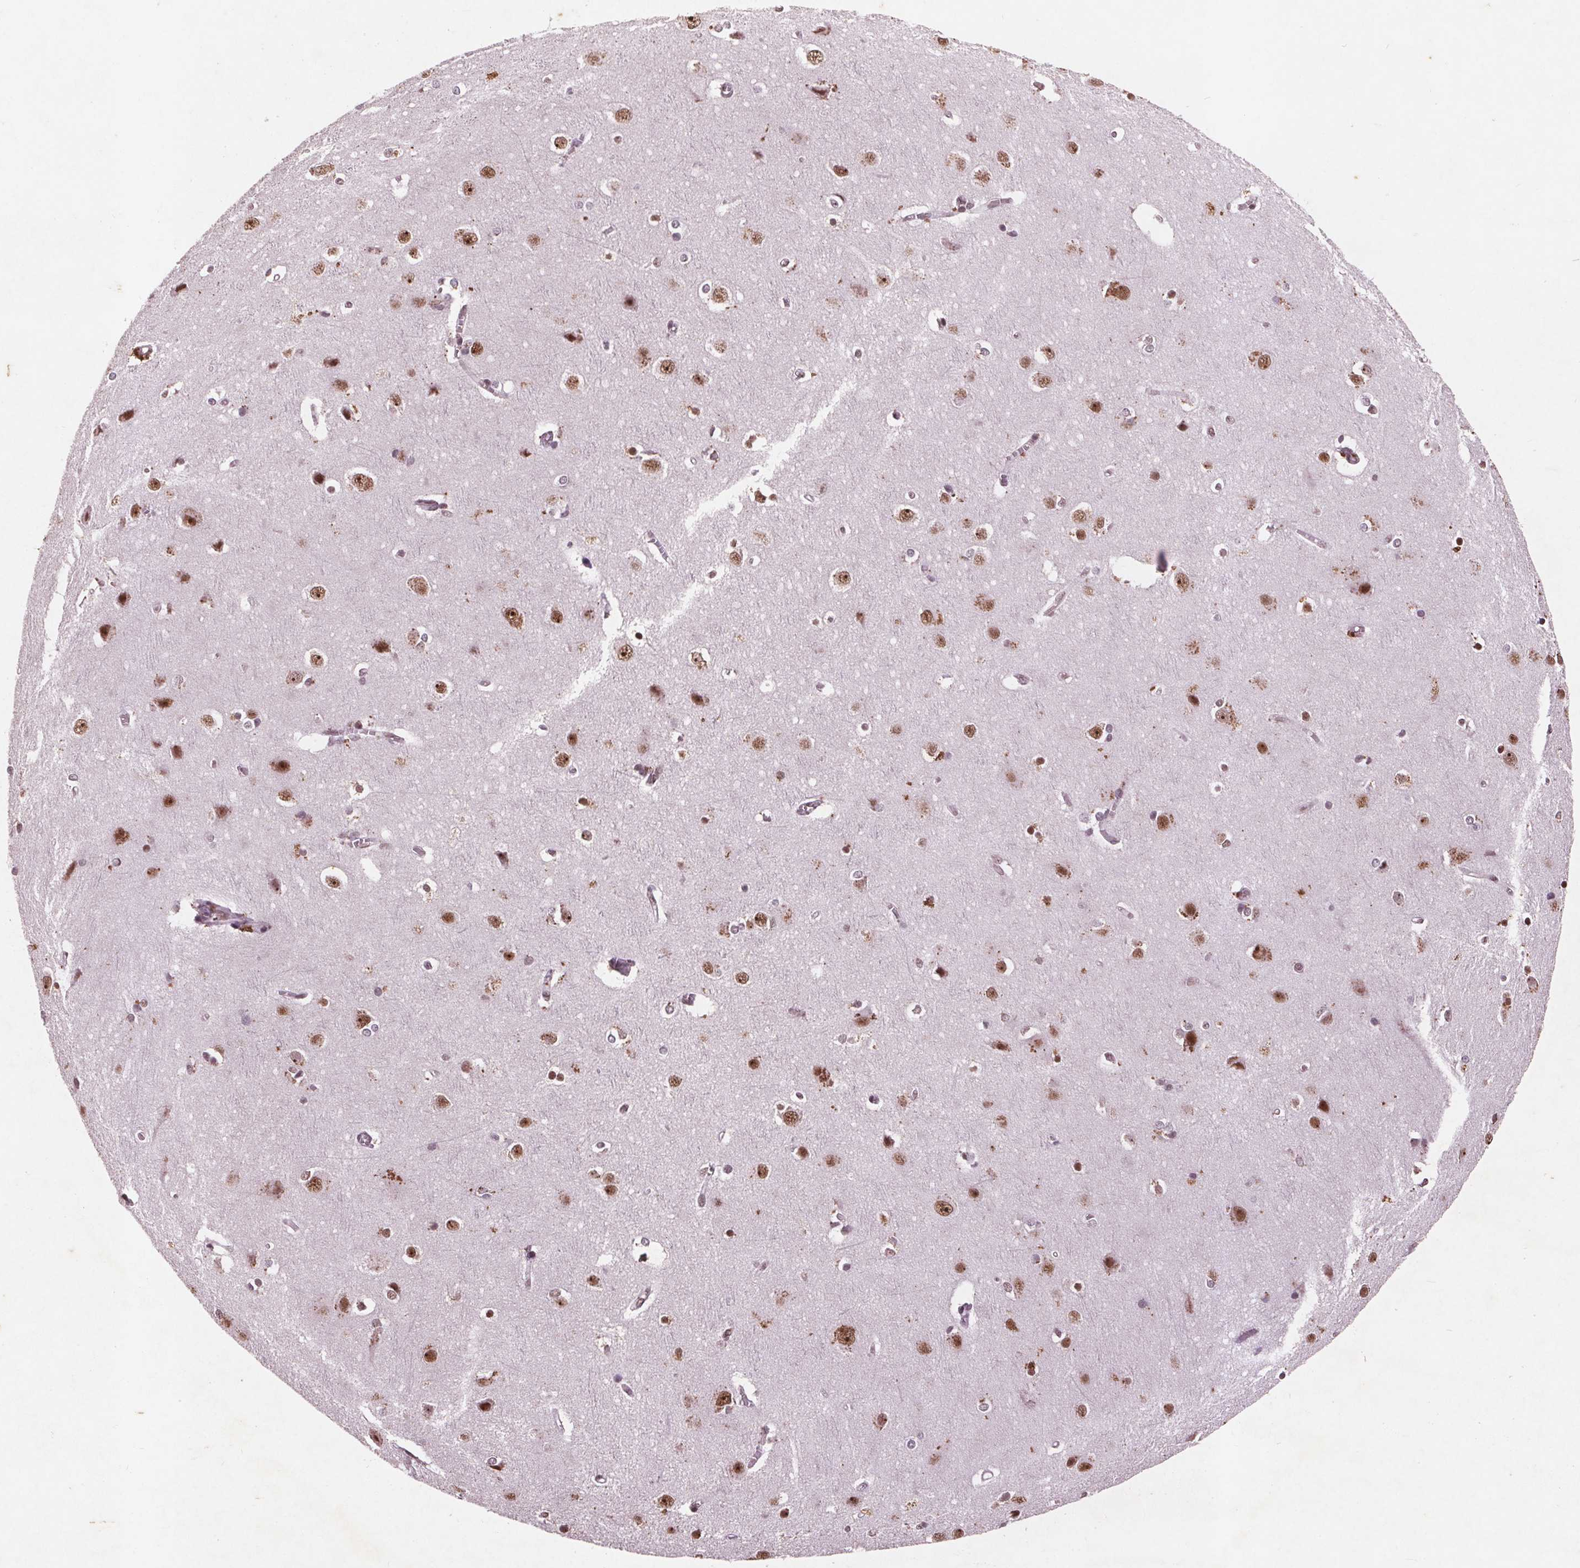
{"staining": {"intensity": "moderate", "quantity": ">75%", "location": "nuclear"}, "tissue": "cerebral cortex", "cell_type": "Endothelial cells", "image_type": "normal", "snomed": [{"axis": "morphology", "description": "Normal tissue, NOS"}, {"axis": "topography", "description": "Cerebral cortex"}], "caption": "Immunohistochemical staining of benign cerebral cortex demonstrates moderate nuclear protein positivity in approximately >75% of endothelial cells.", "gene": "RPS6KA2", "patient": {"sex": "male", "age": 37}}